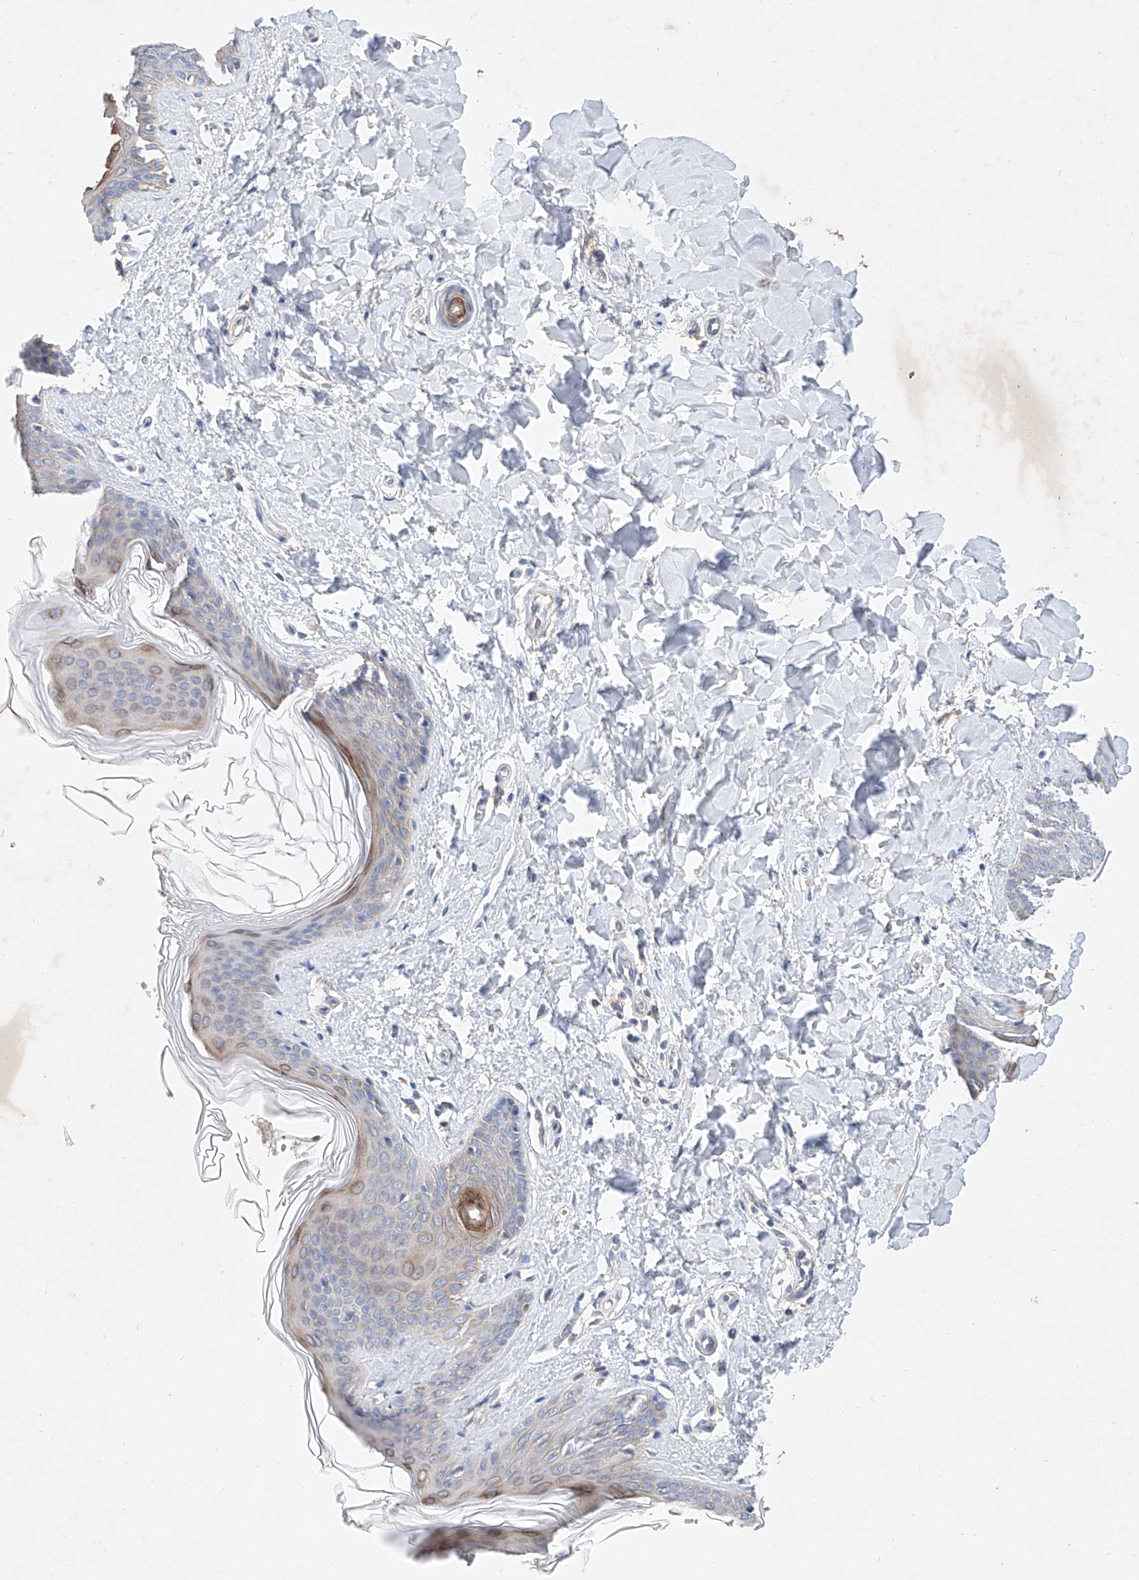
{"staining": {"intensity": "negative", "quantity": "none", "location": "none"}, "tissue": "skin", "cell_type": "Fibroblasts", "image_type": "normal", "snomed": [{"axis": "morphology", "description": "Normal tissue, NOS"}, {"axis": "topography", "description": "Skin"}], "caption": "This is a photomicrograph of IHC staining of unremarkable skin, which shows no positivity in fibroblasts. The staining was performed using DAB to visualize the protein expression in brown, while the nuclei were stained in blue with hematoxylin (Magnification: 20x).", "gene": "FASTK", "patient": {"sex": "female", "age": 17}}